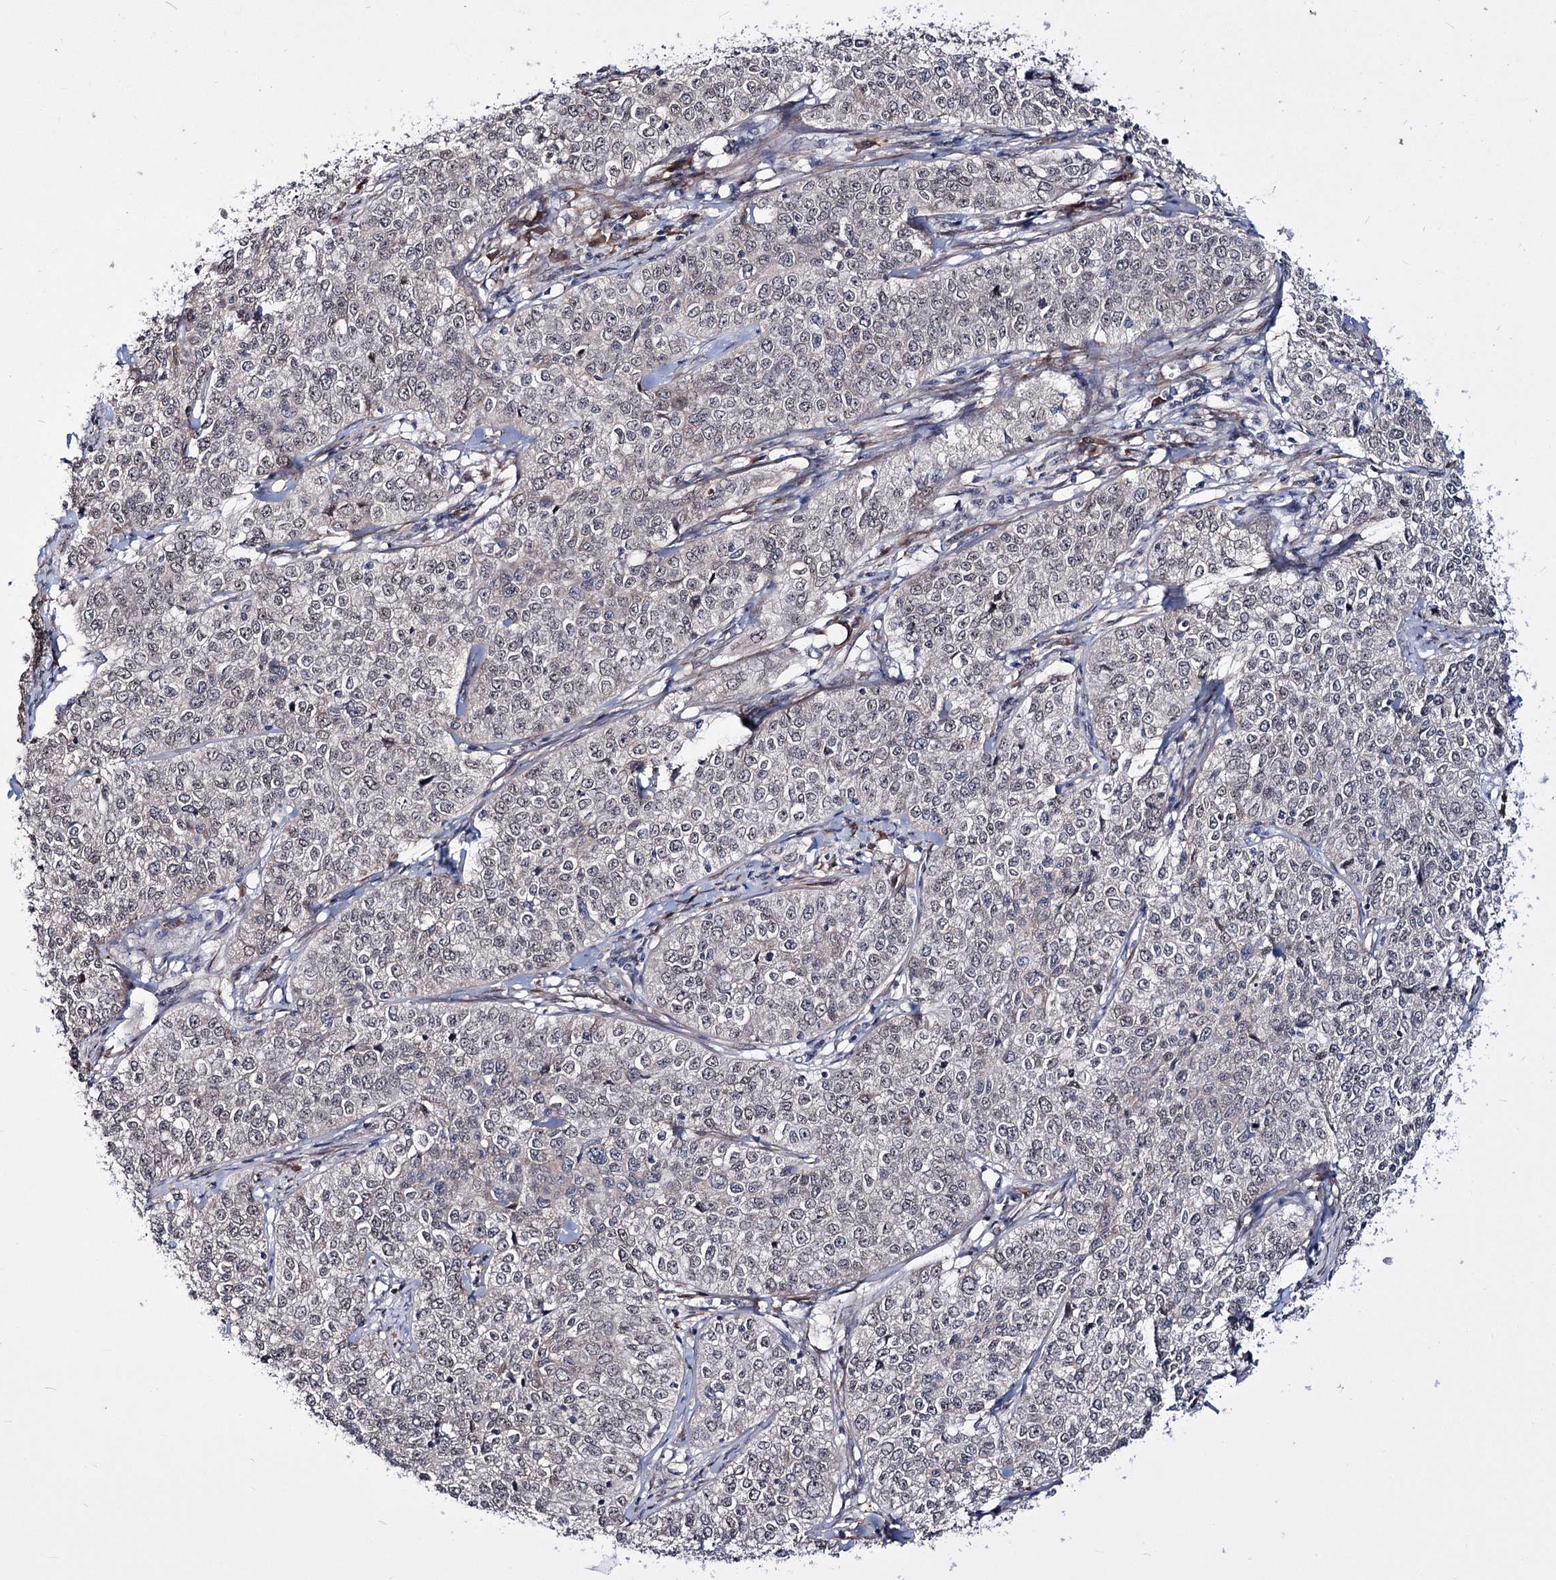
{"staining": {"intensity": "negative", "quantity": "none", "location": "none"}, "tissue": "cervical cancer", "cell_type": "Tumor cells", "image_type": "cancer", "snomed": [{"axis": "morphology", "description": "Squamous cell carcinoma, NOS"}, {"axis": "topography", "description": "Cervix"}], "caption": "Immunohistochemistry of cervical squamous cell carcinoma reveals no positivity in tumor cells.", "gene": "PPRC1", "patient": {"sex": "female", "age": 35}}